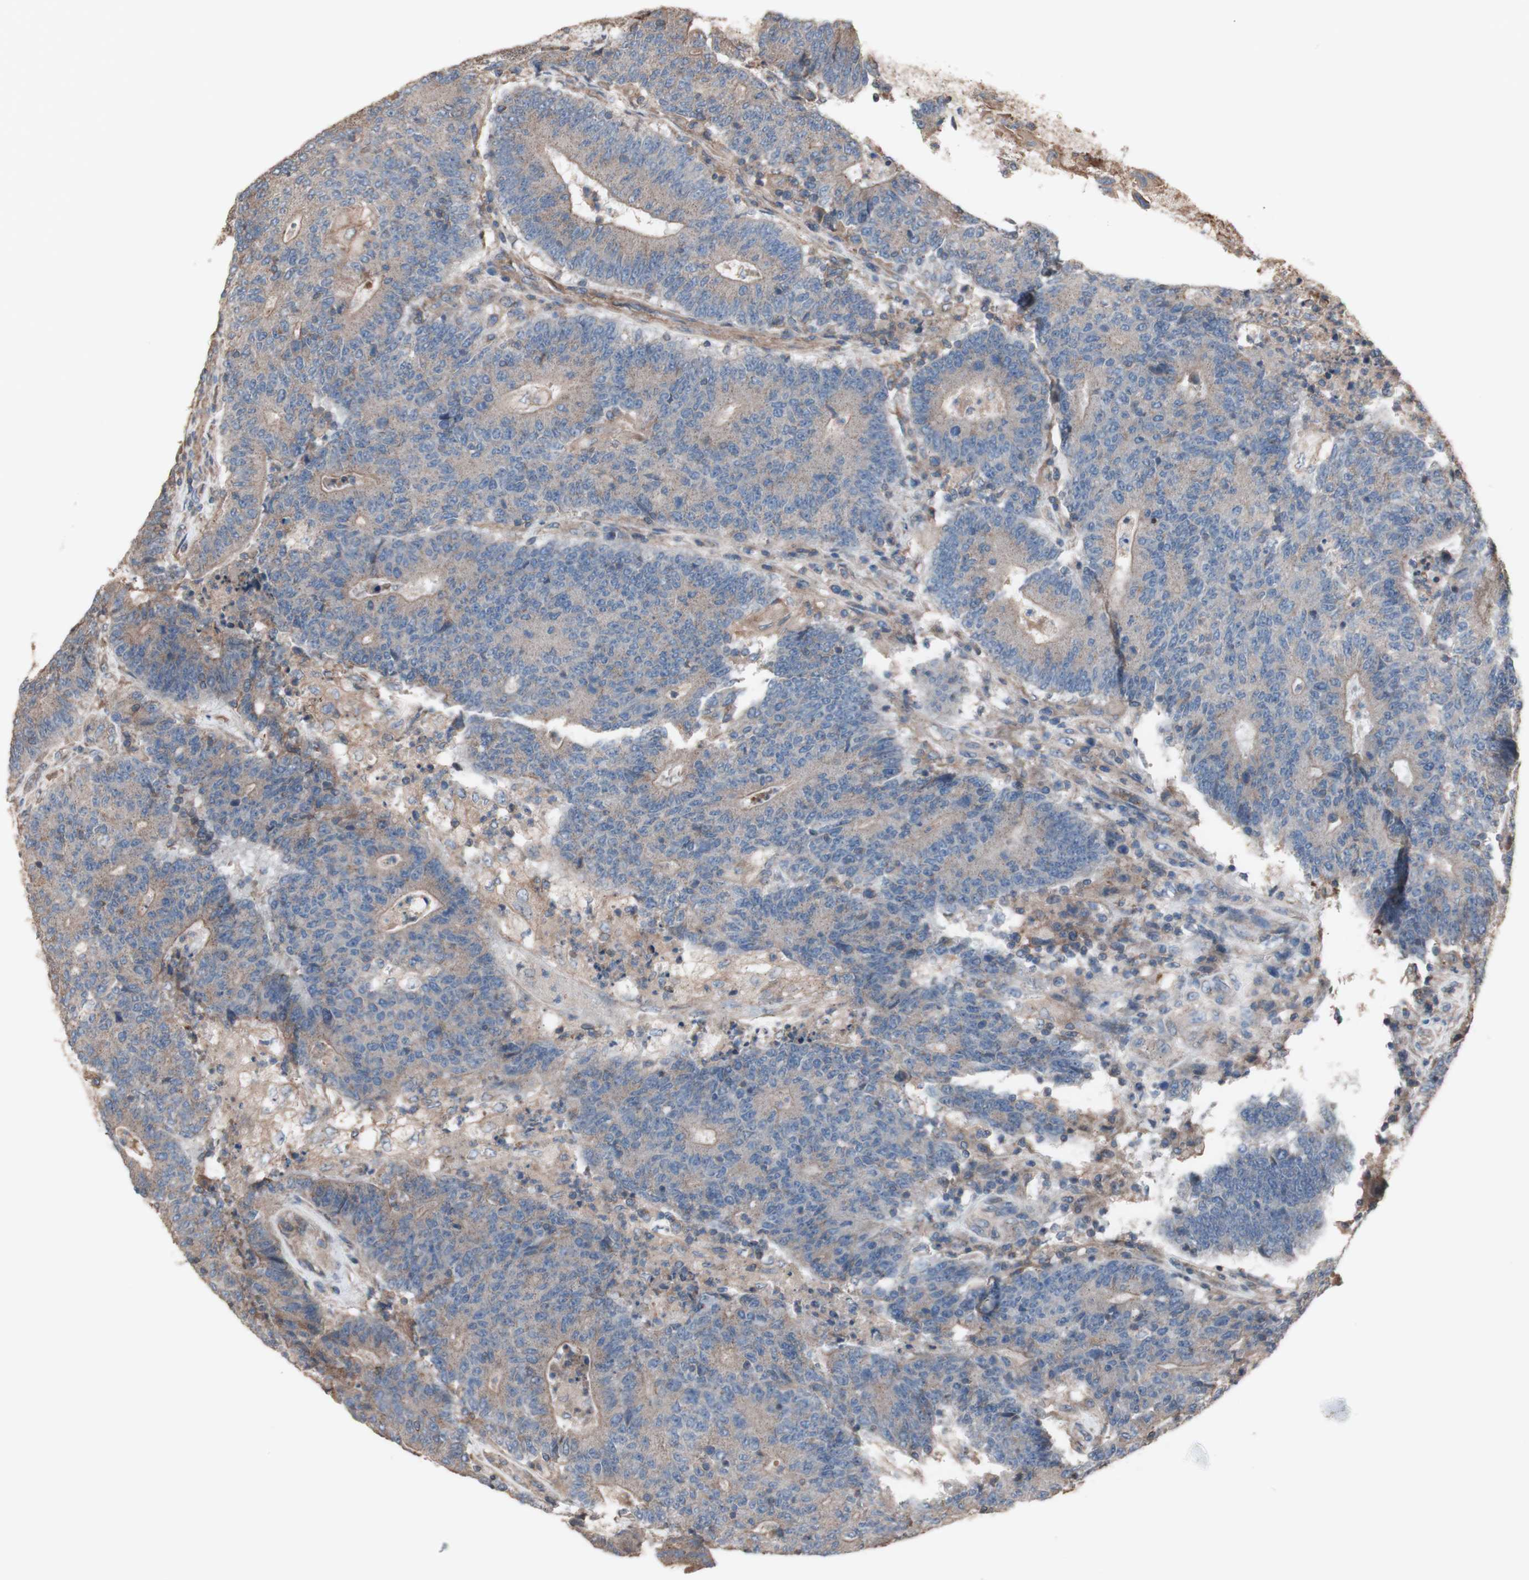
{"staining": {"intensity": "weak", "quantity": ">75%", "location": "cytoplasmic/membranous"}, "tissue": "colorectal cancer", "cell_type": "Tumor cells", "image_type": "cancer", "snomed": [{"axis": "morphology", "description": "Normal tissue, NOS"}, {"axis": "morphology", "description": "Adenocarcinoma, NOS"}, {"axis": "topography", "description": "Colon"}], "caption": "About >75% of tumor cells in colorectal cancer reveal weak cytoplasmic/membranous protein staining as visualized by brown immunohistochemical staining.", "gene": "COPB1", "patient": {"sex": "female", "age": 75}}